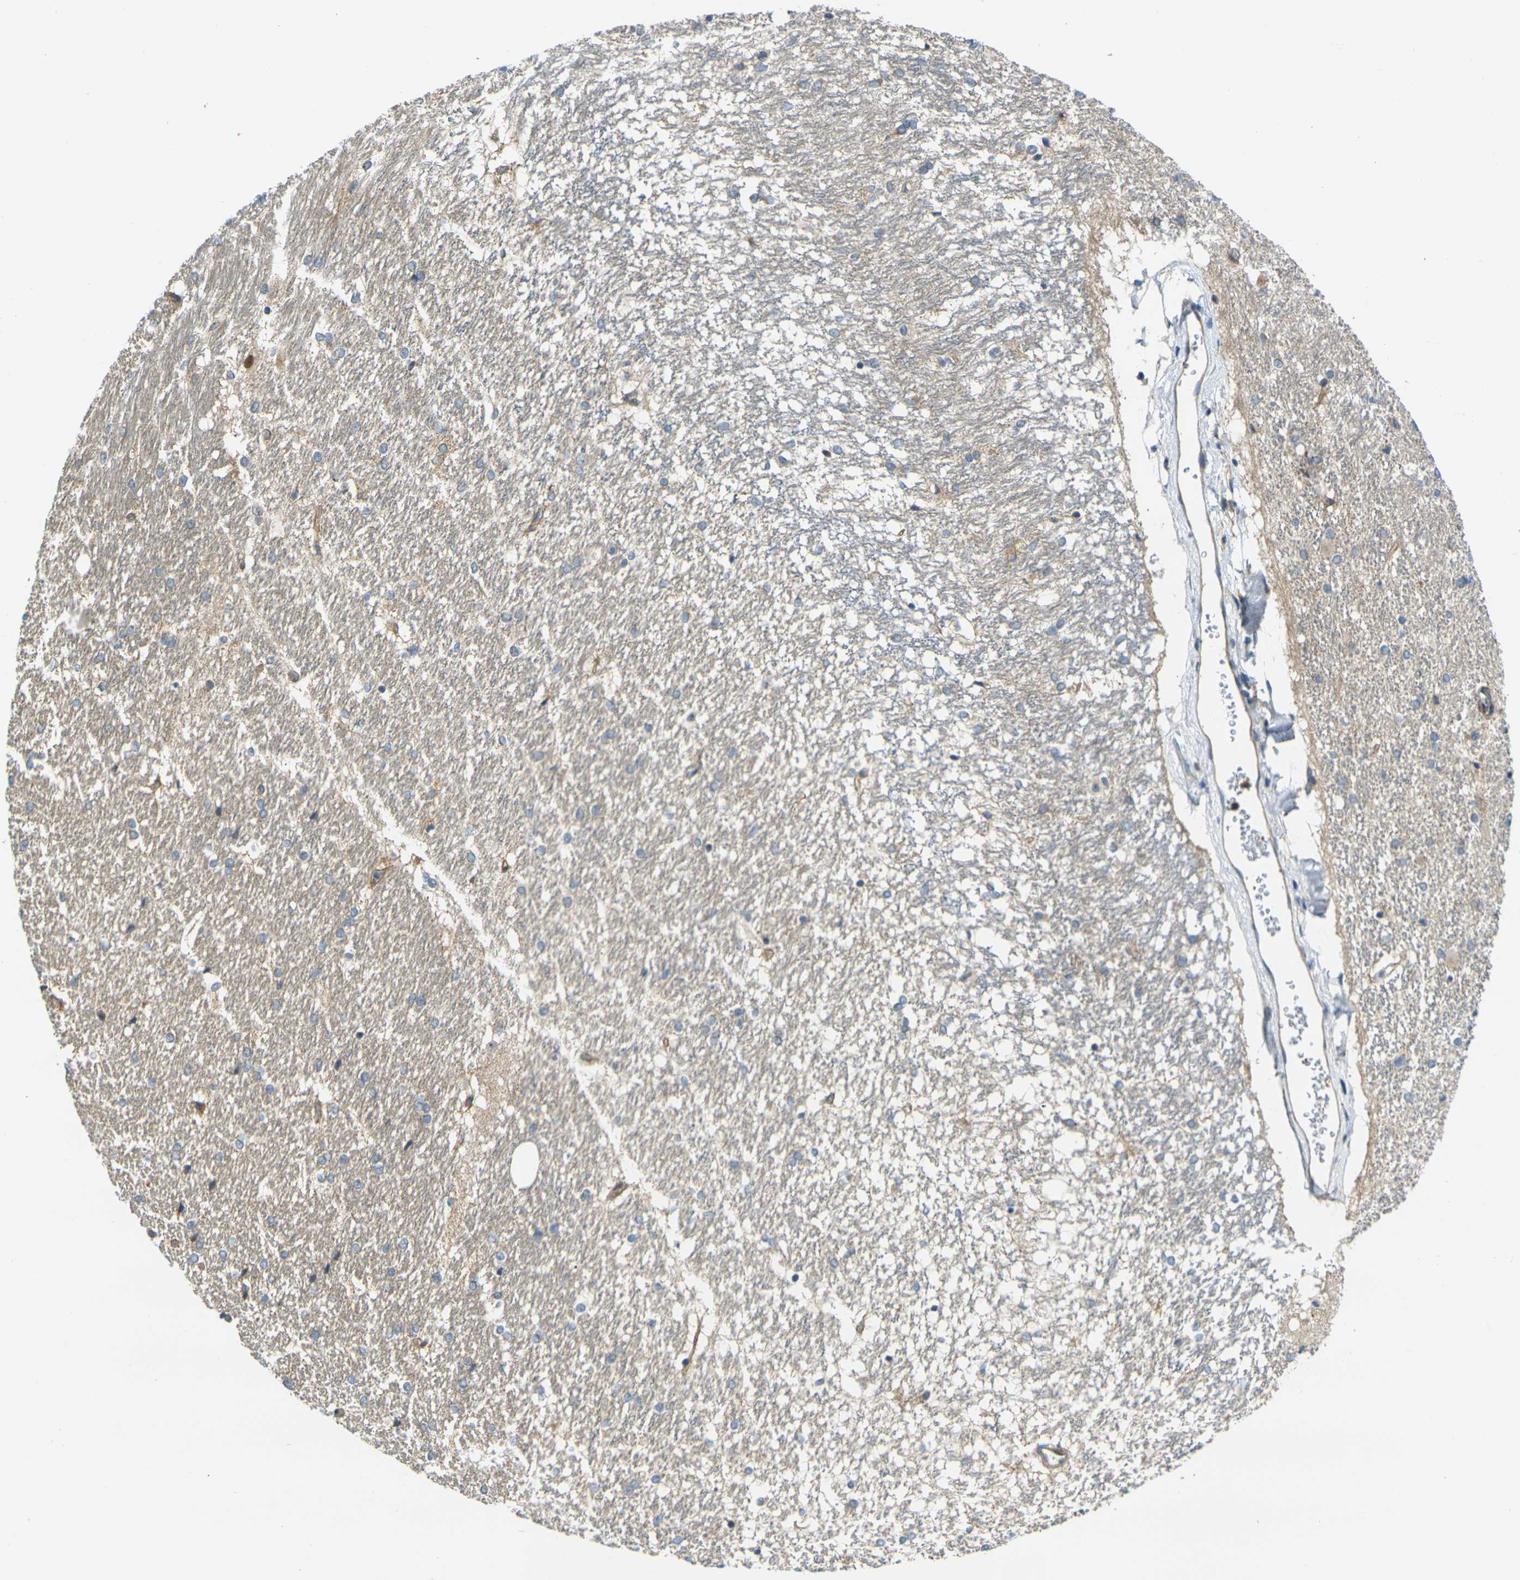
{"staining": {"intensity": "moderate", "quantity": "<25%", "location": "cytoplasmic/membranous"}, "tissue": "hippocampus", "cell_type": "Glial cells", "image_type": "normal", "snomed": [{"axis": "morphology", "description": "Normal tissue, NOS"}, {"axis": "topography", "description": "Hippocampus"}], "caption": "Benign hippocampus shows moderate cytoplasmic/membranous staining in about <25% of glial cells, visualized by immunohistochemistry.", "gene": "FZD1", "patient": {"sex": "female", "age": 19}}